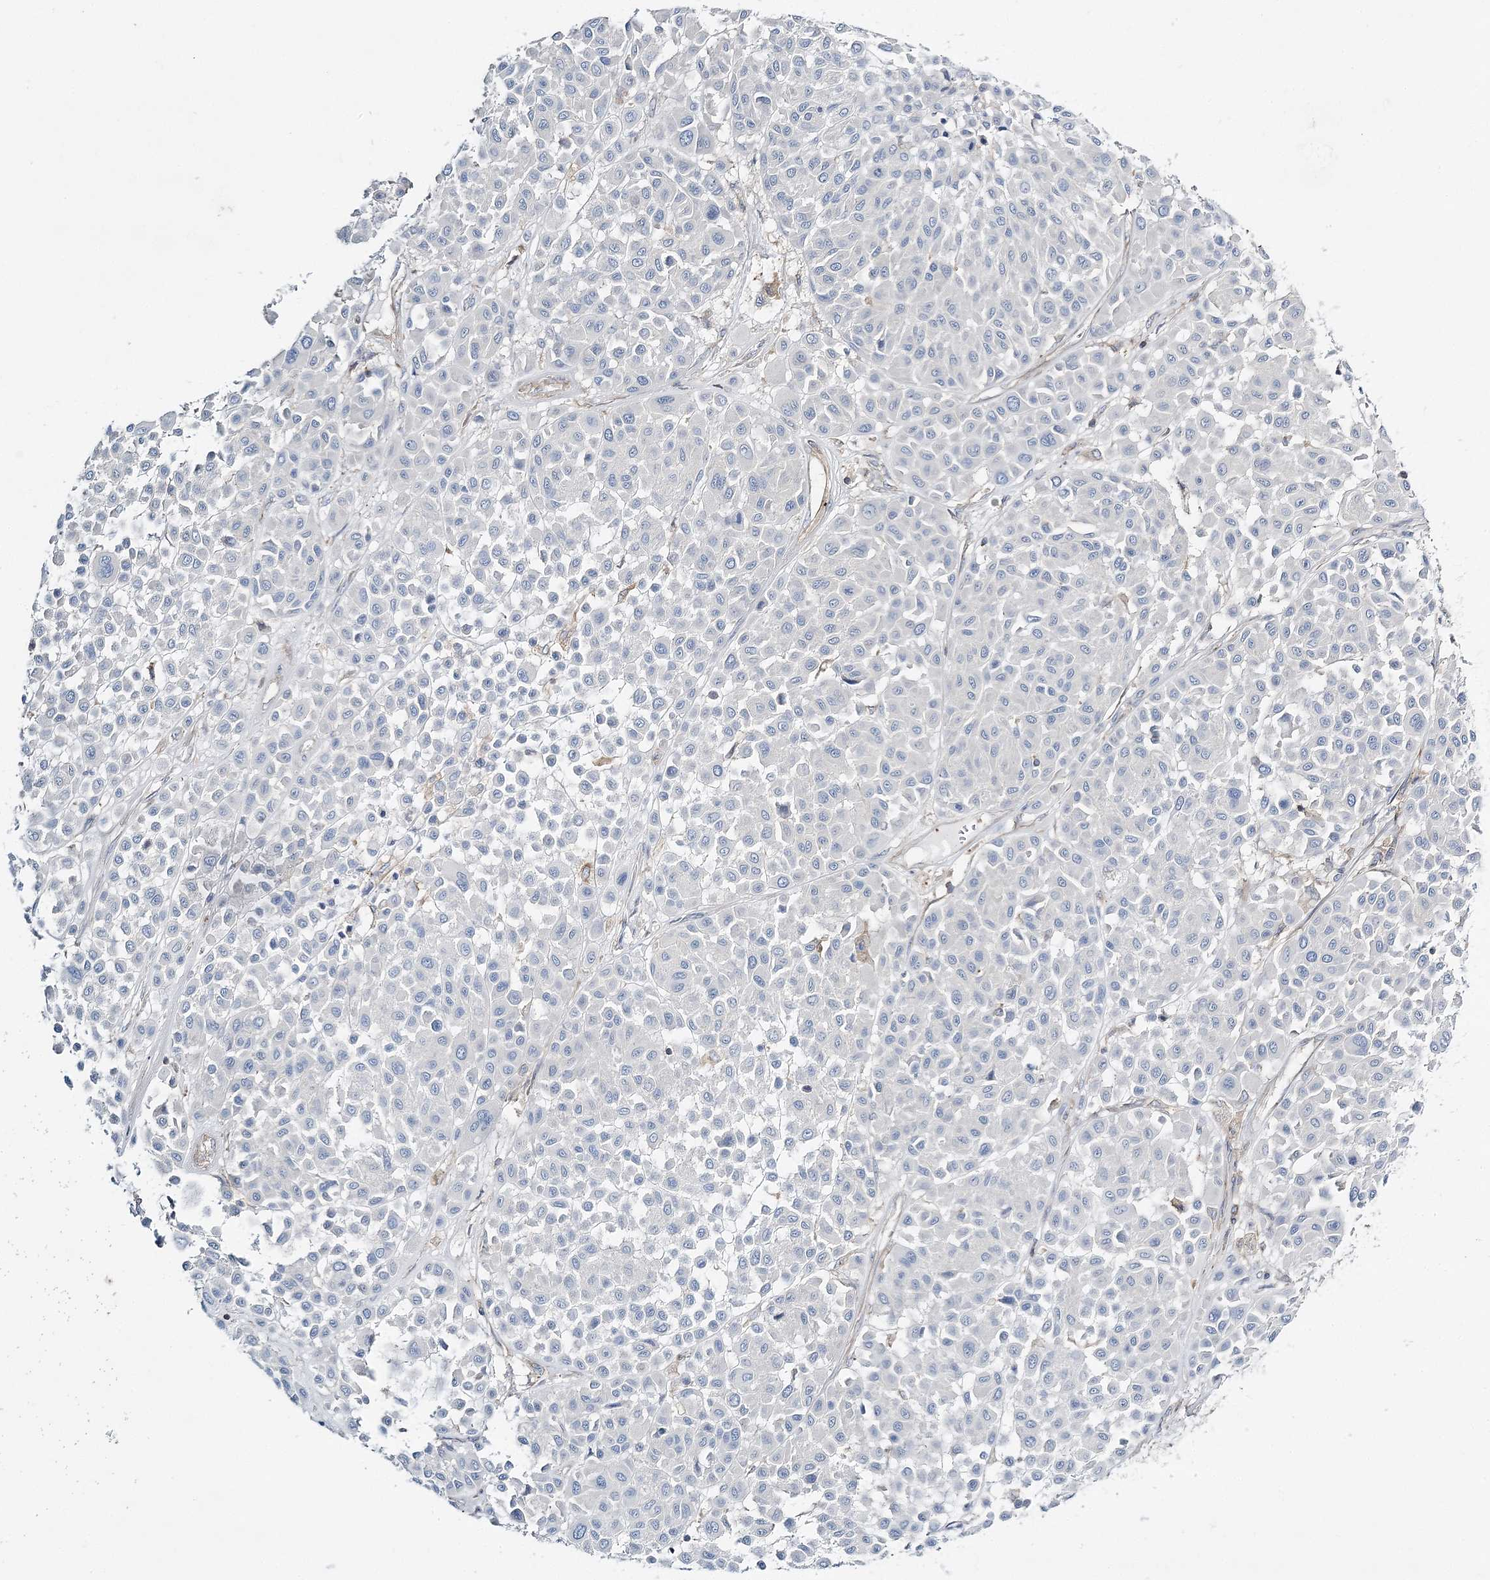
{"staining": {"intensity": "negative", "quantity": "none", "location": "none"}, "tissue": "melanoma", "cell_type": "Tumor cells", "image_type": "cancer", "snomed": [{"axis": "morphology", "description": "Malignant melanoma, Metastatic site"}, {"axis": "topography", "description": "Soft tissue"}], "caption": "Tumor cells are negative for brown protein staining in malignant melanoma (metastatic site).", "gene": "CUEDC2", "patient": {"sex": "male", "age": 41}}